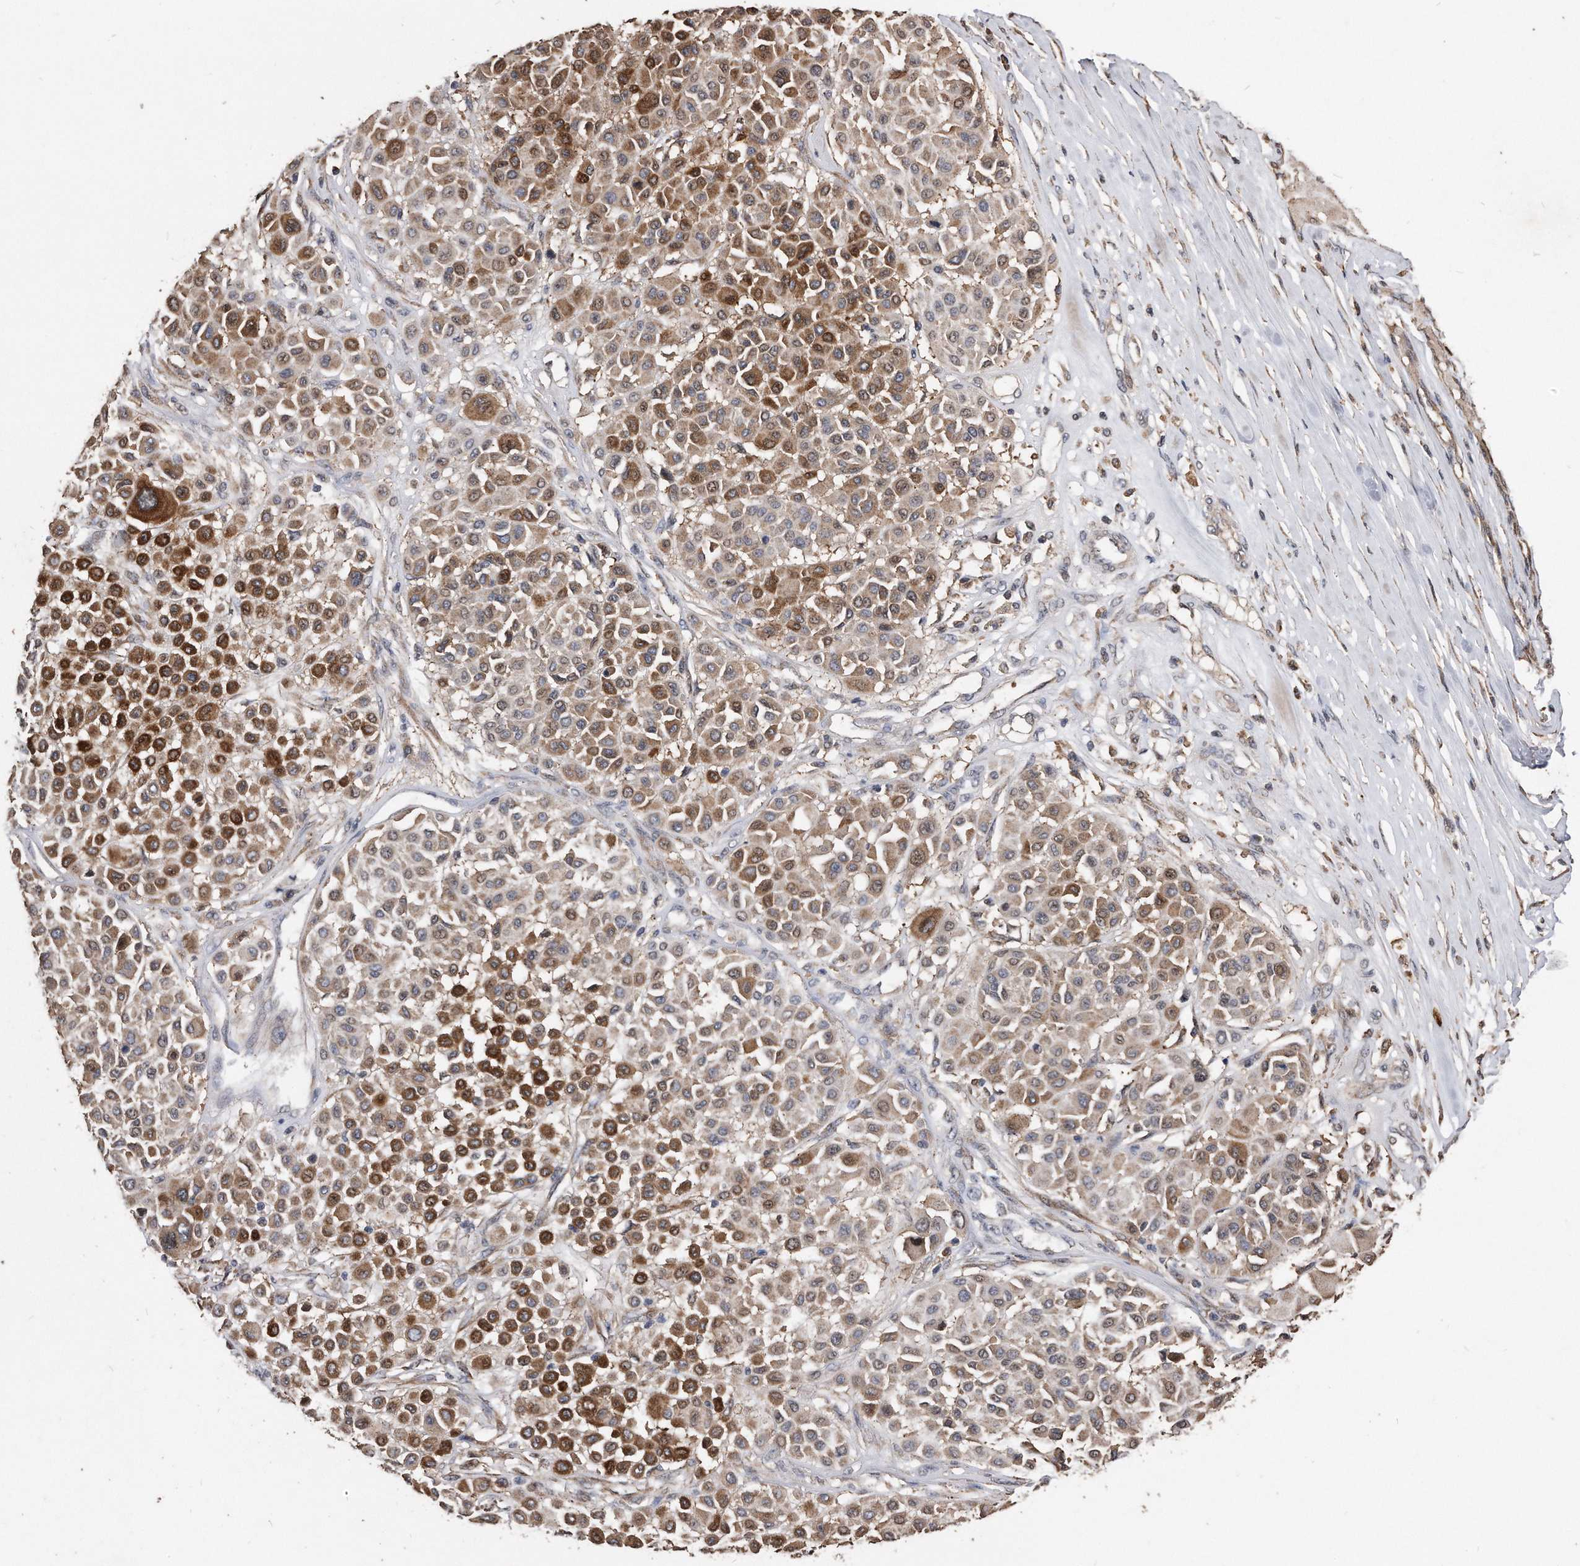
{"staining": {"intensity": "strong", "quantity": "25%-75%", "location": "cytoplasmic/membranous"}, "tissue": "melanoma", "cell_type": "Tumor cells", "image_type": "cancer", "snomed": [{"axis": "morphology", "description": "Malignant melanoma, Metastatic site"}, {"axis": "topography", "description": "Soft tissue"}], "caption": "Melanoma tissue demonstrates strong cytoplasmic/membranous staining in about 25%-75% of tumor cells", "gene": "IL20RA", "patient": {"sex": "male", "age": 41}}